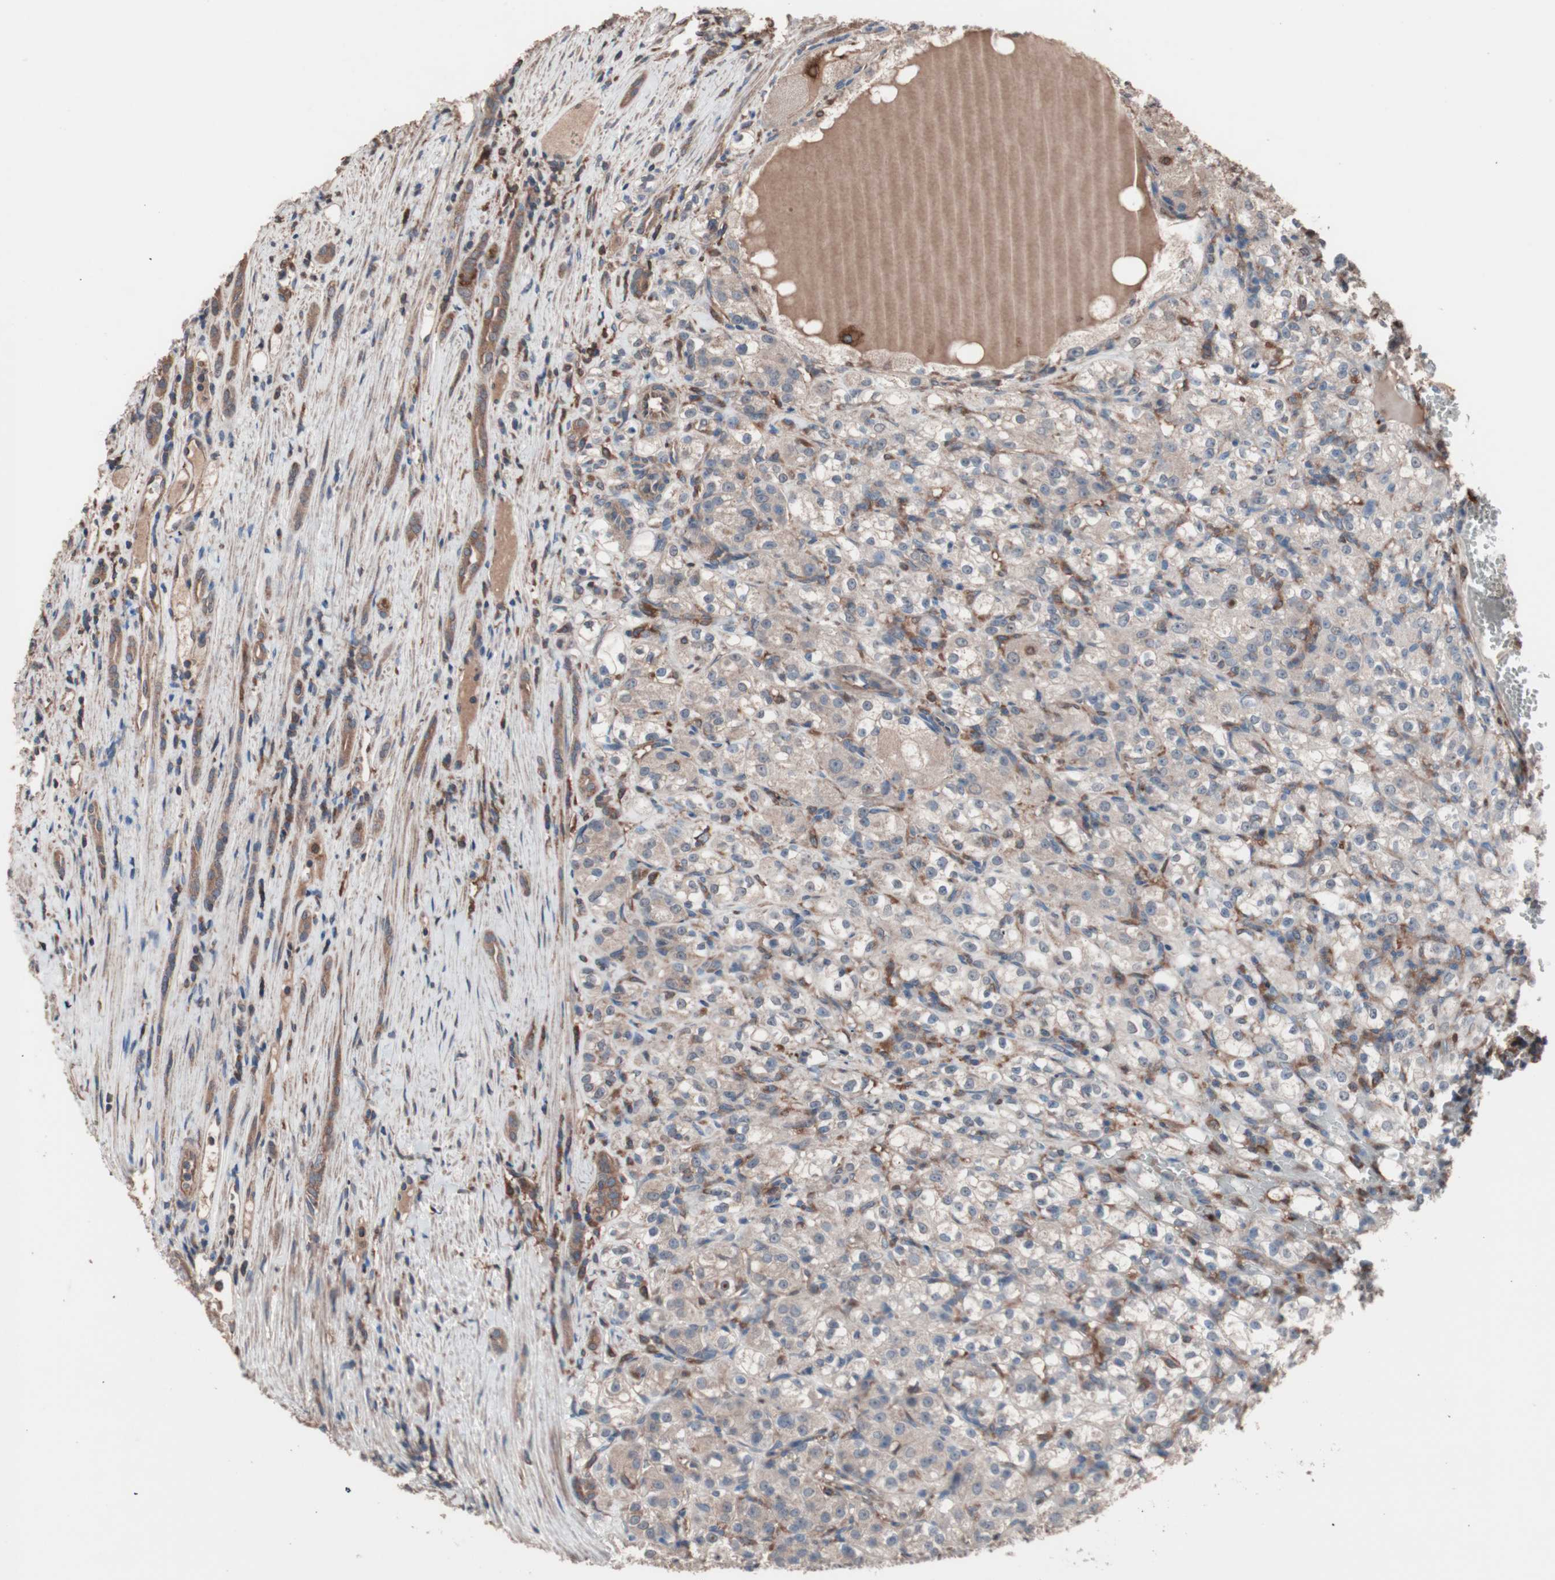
{"staining": {"intensity": "weak", "quantity": "25%-75%", "location": "cytoplasmic/membranous"}, "tissue": "renal cancer", "cell_type": "Tumor cells", "image_type": "cancer", "snomed": [{"axis": "morphology", "description": "Normal tissue, NOS"}, {"axis": "morphology", "description": "Adenocarcinoma, NOS"}, {"axis": "topography", "description": "Kidney"}], "caption": "High-power microscopy captured an IHC micrograph of adenocarcinoma (renal), revealing weak cytoplasmic/membranous expression in approximately 25%-75% of tumor cells.", "gene": "ATG7", "patient": {"sex": "male", "age": 61}}